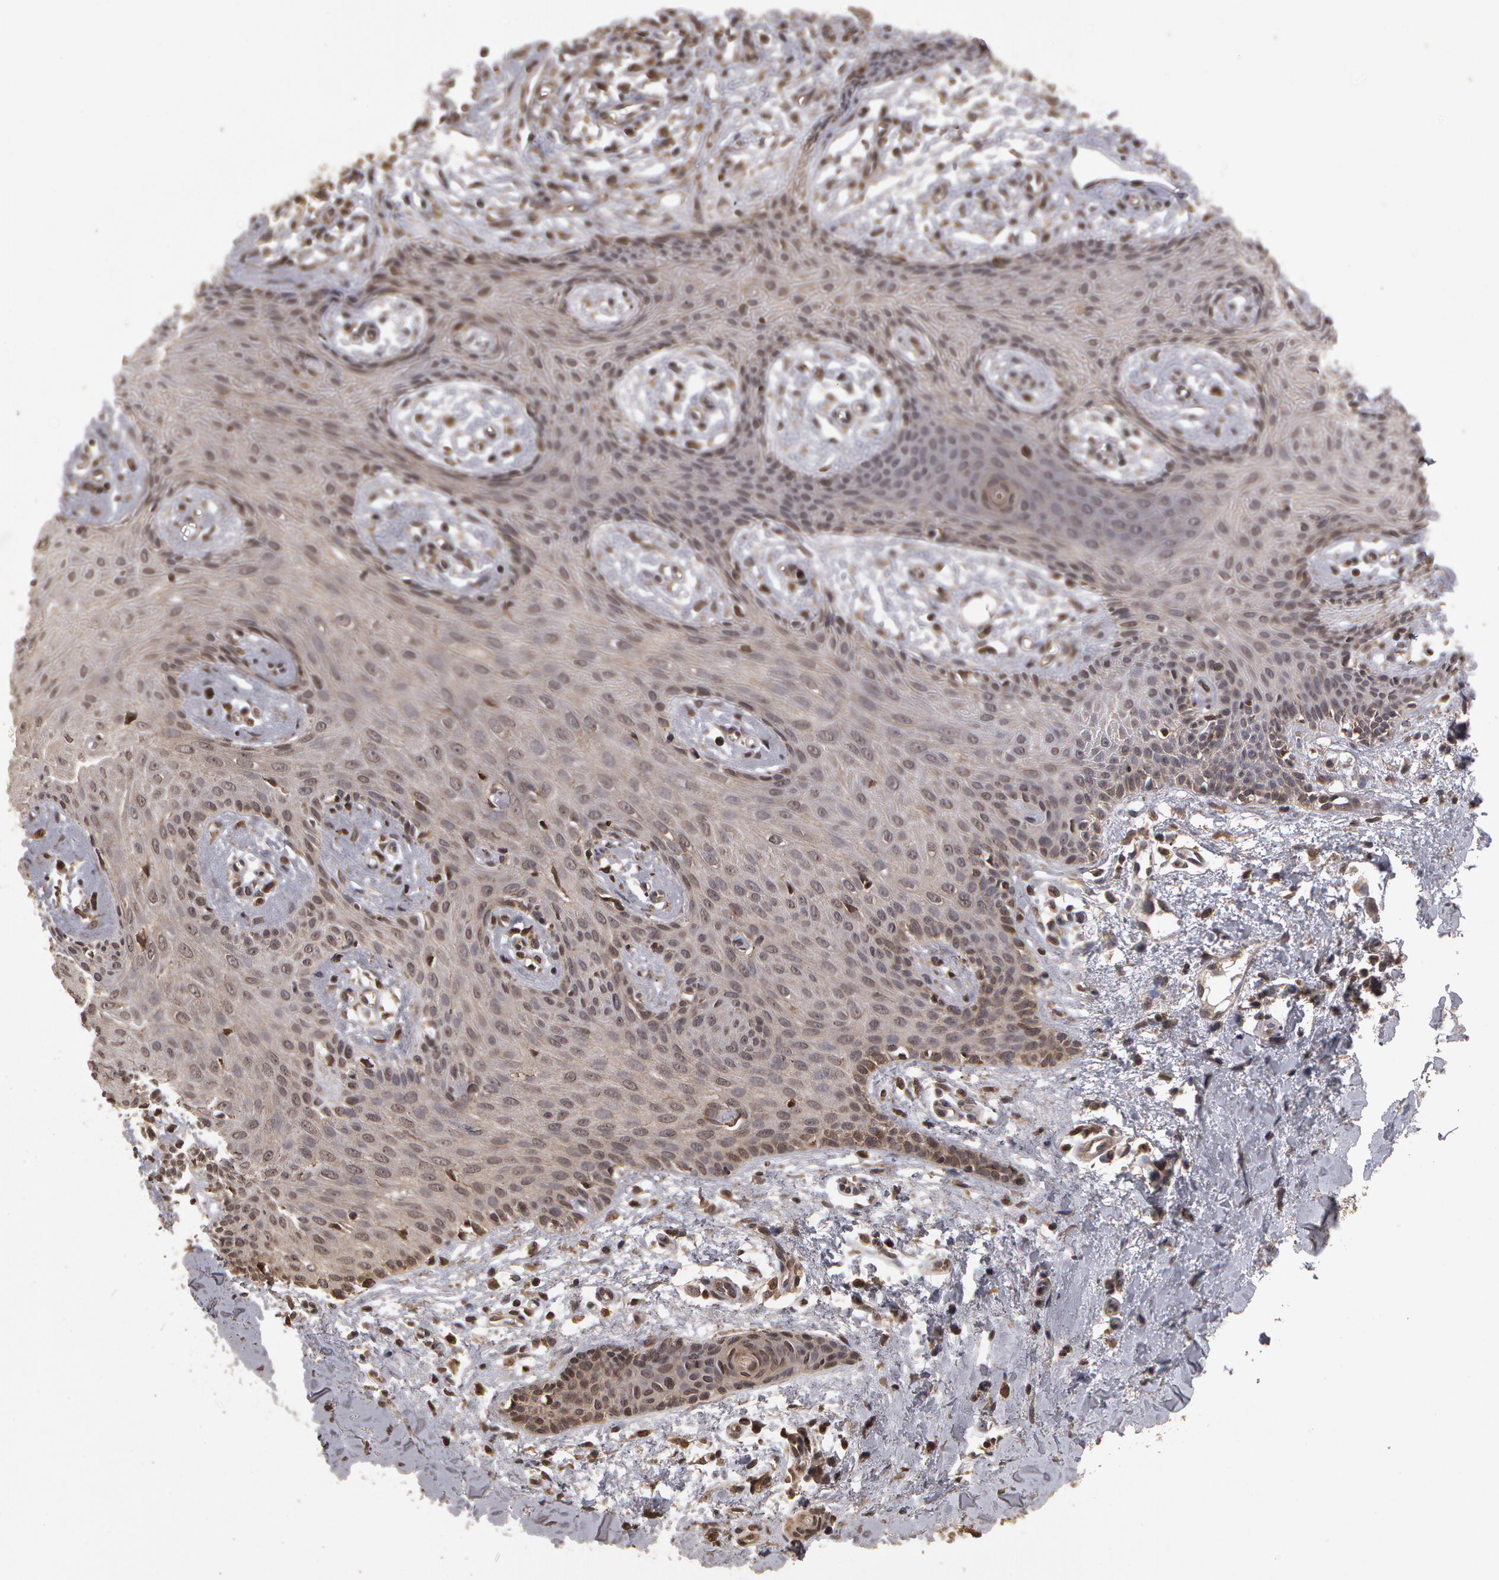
{"staining": {"intensity": "weak", "quantity": ">75%", "location": "cytoplasmic/membranous"}, "tissue": "skin cancer", "cell_type": "Tumor cells", "image_type": "cancer", "snomed": [{"axis": "morphology", "description": "Basal cell carcinoma"}, {"axis": "topography", "description": "Skin"}], "caption": "Basal cell carcinoma (skin) stained with a protein marker demonstrates weak staining in tumor cells.", "gene": "CALR", "patient": {"sex": "male", "age": 75}}